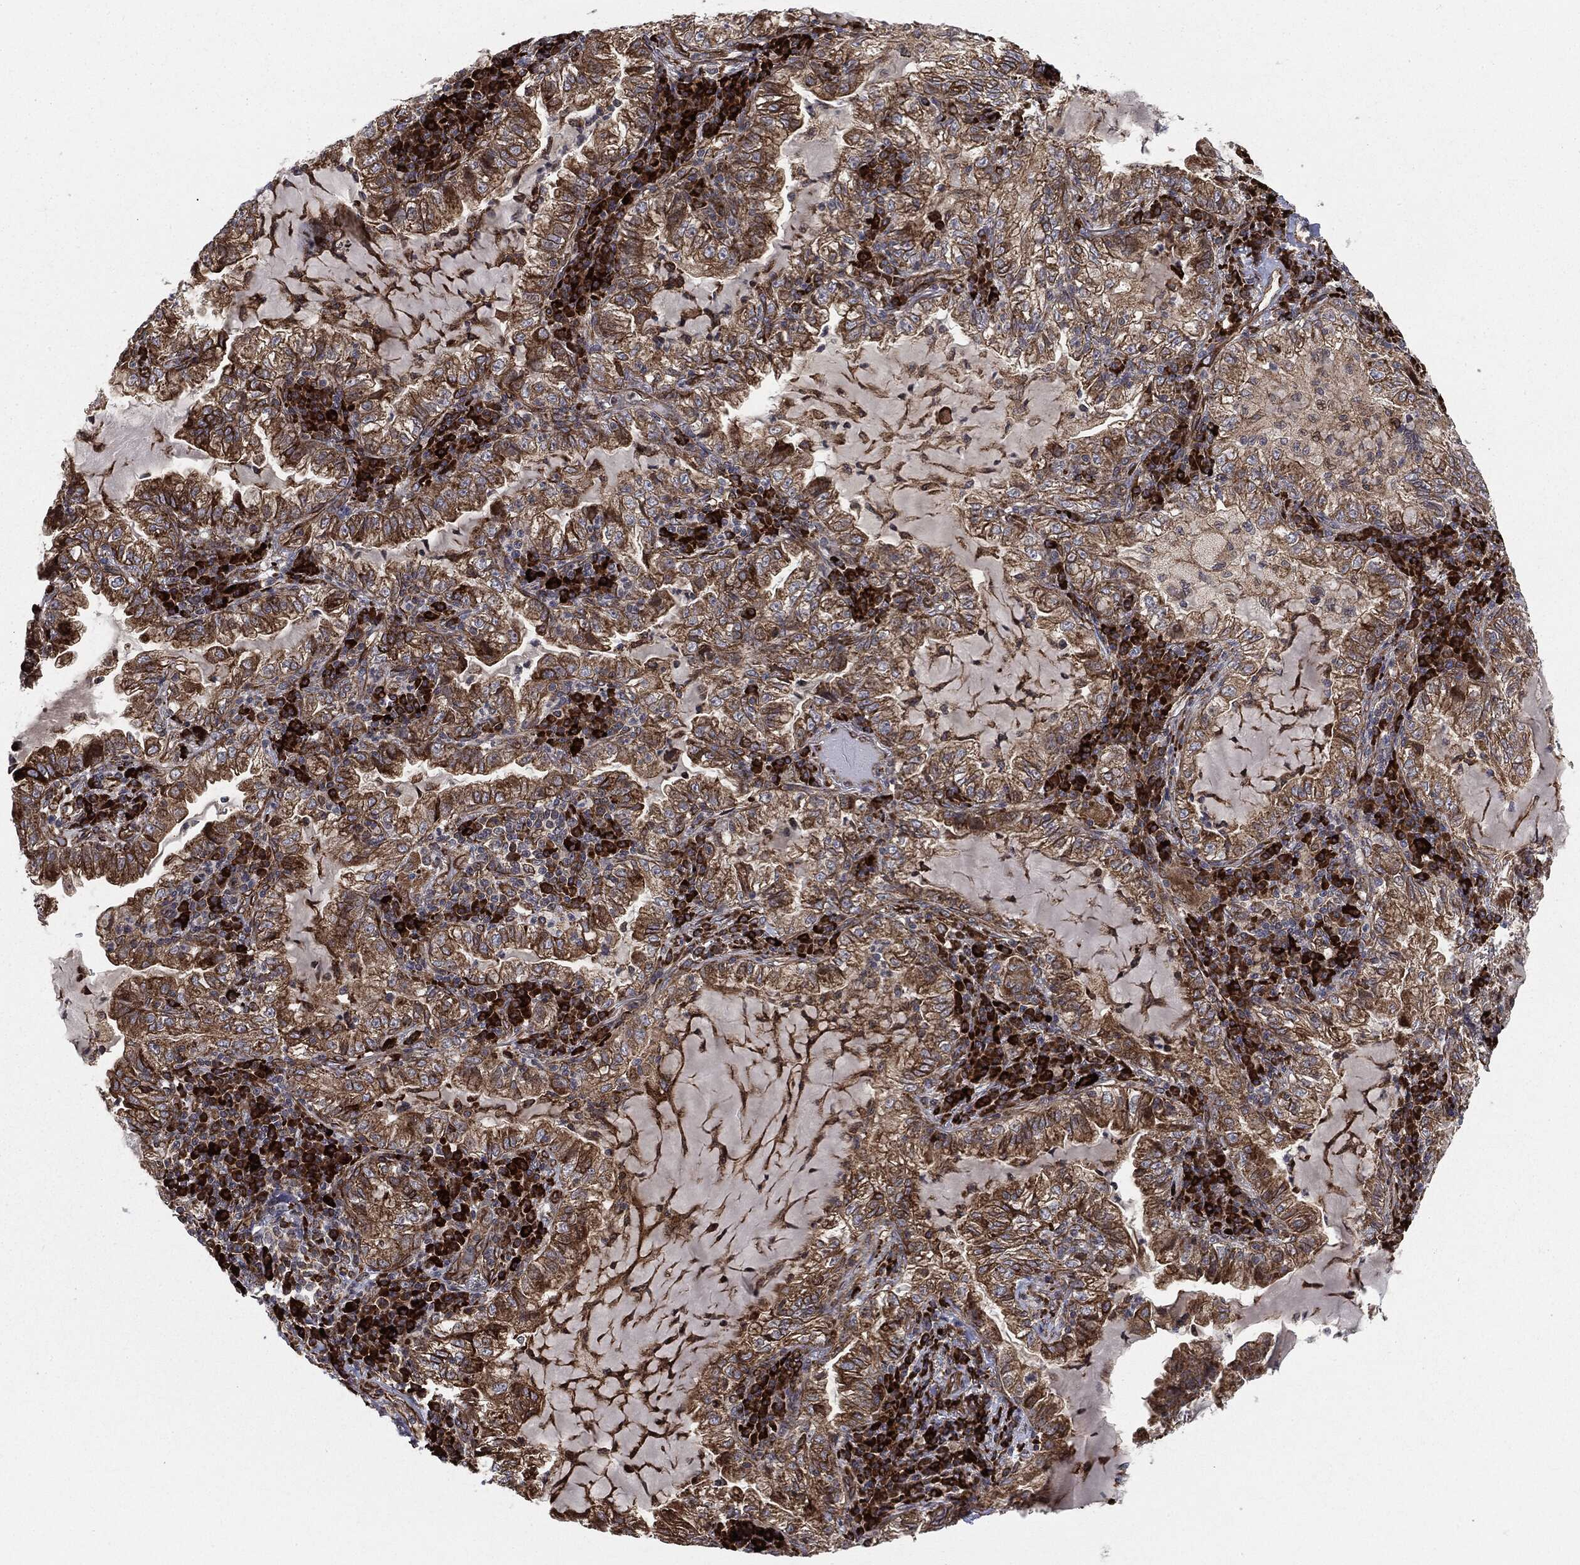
{"staining": {"intensity": "moderate", "quantity": ">75%", "location": "cytoplasmic/membranous"}, "tissue": "lung cancer", "cell_type": "Tumor cells", "image_type": "cancer", "snomed": [{"axis": "morphology", "description": "Adenocarcinoma, NOS"}, {"axis": "topography", "description": "Lung"}], "caption": "Immunohistochemical staining of human lung cancer (adenocarcinoma) demonstrates medium levels of moderate cytoplasmic/membranous protein expression in about >75% of tumor cells.", "gene": "CYLD", "patient": {"sex": "female", "age": 73}}